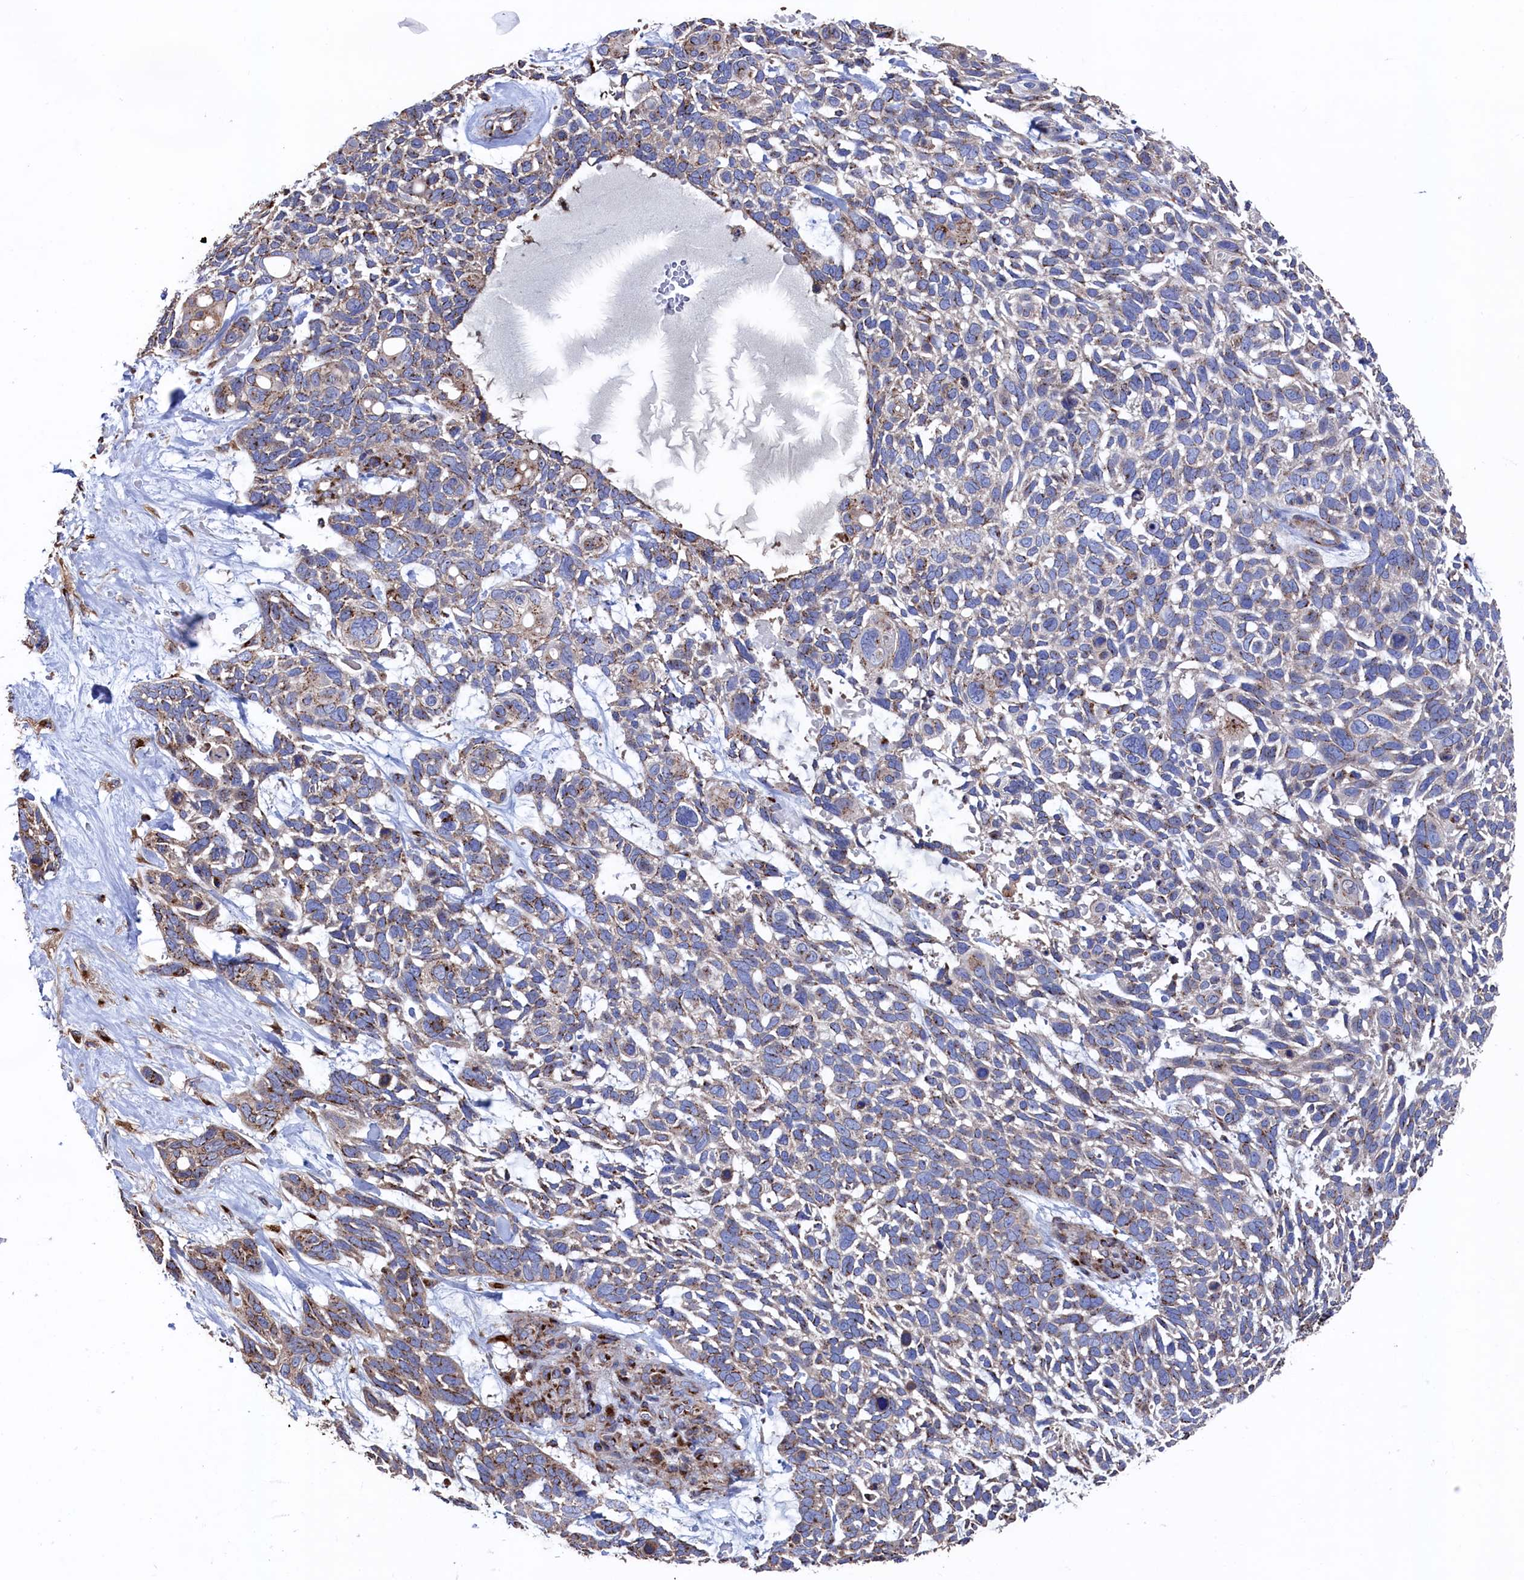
{"staining": {"intensity": "moderate", "quantity": "25%-75%", "location": "cytoplasmic/membranous"}, "tissue": "skin cancer", "cell_type": "Tumor cells", "image_type": "cancer", "snomed": [{"axis": "morphology", "description": "Basal cell carcinoma"}, {"axis": "topography", "description": "Skin"}], "caption": "Immunohistochemistry (IHC) (DAB) staining of human basal cell carcinoma (skin) displays moderate cytoplasmic/membranous protein positivity in about 25%-75% of tumor cells.", "gene": "PRRC1", "patient": {"sex": "male", "age": 88}}